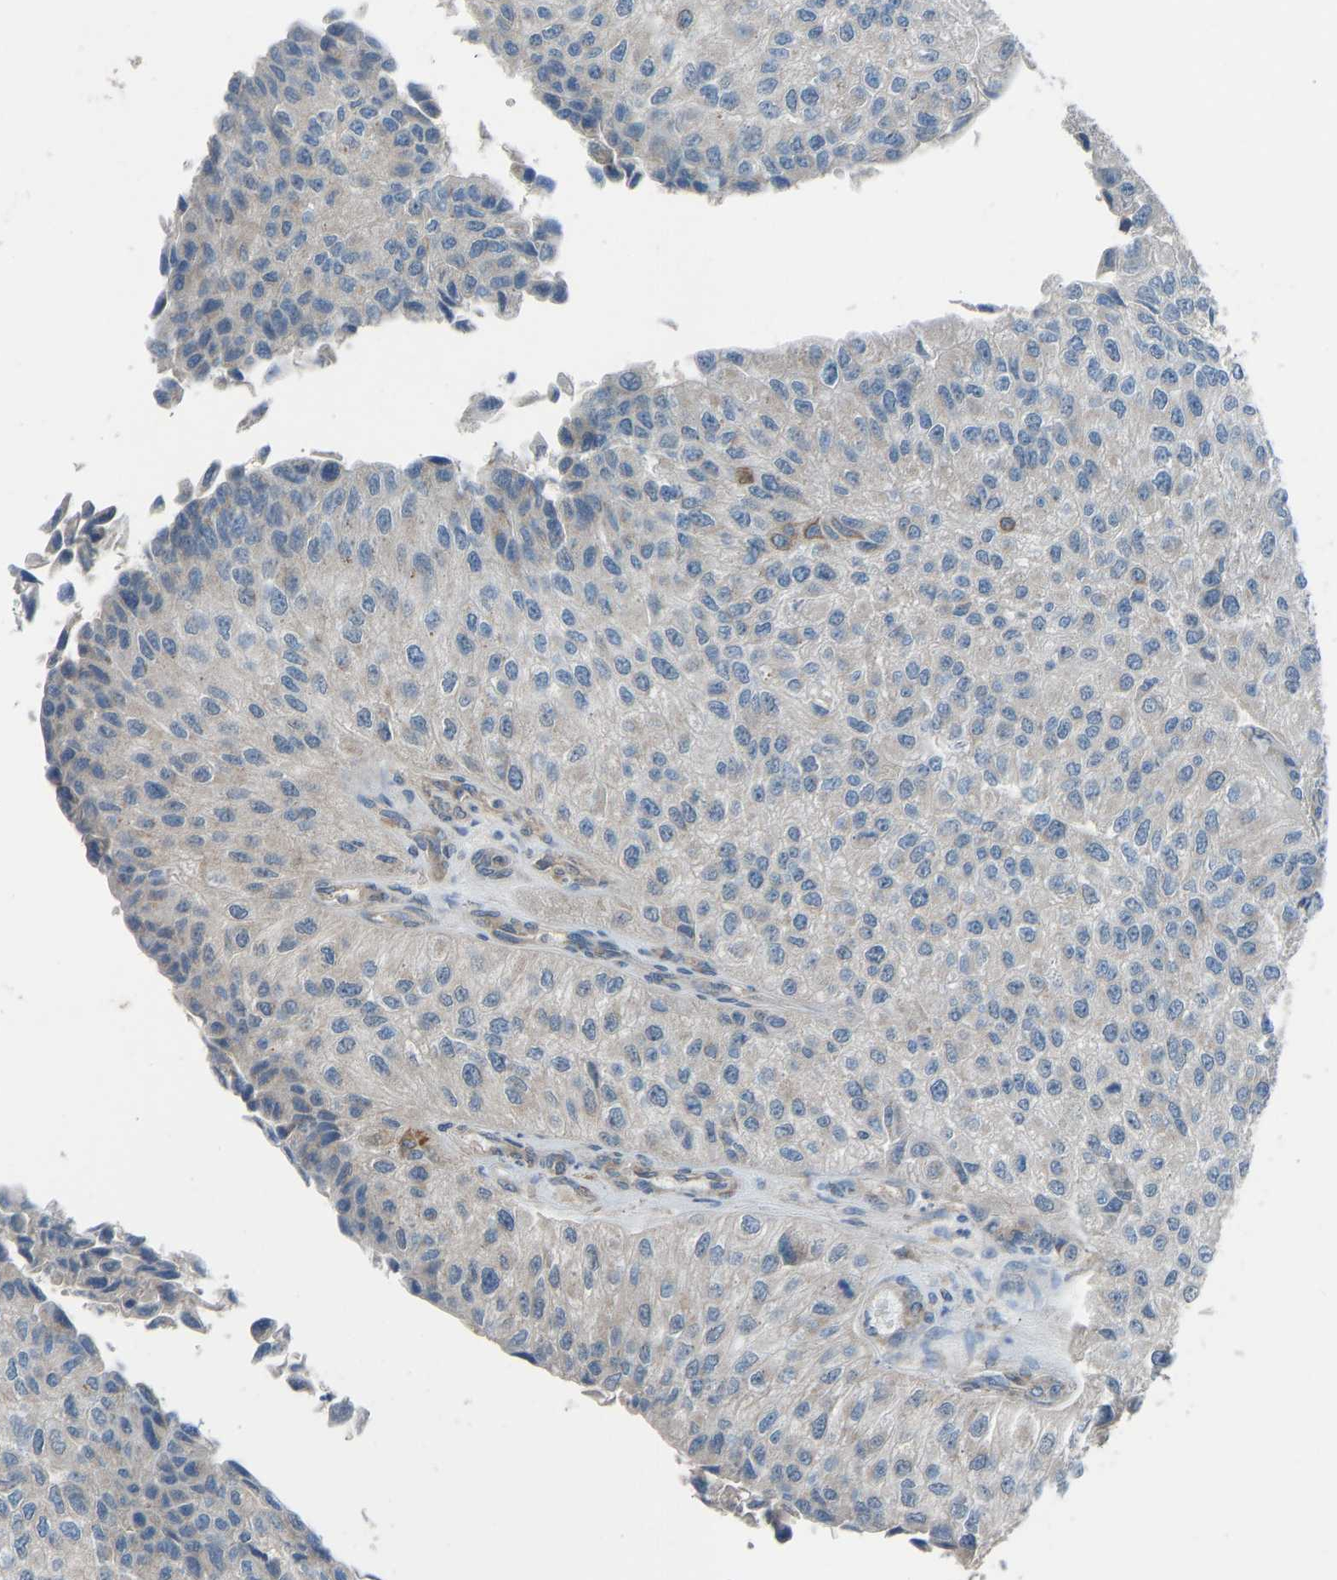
{"staining": {"intensity": "negative", "quantity": "none", "location": "none"}, "tissue": "urothelial cancer", "cell_type": "Tumor cells", "image_type": "cancer", "snomed": [{"axis": "morphology", "description": "Urothelial carcinoma, High grade"}, {"axis": "topography", "description": "Kidney"}, {"axis": "topography", "description": "Urinary bladder"}], "caption": "Image shows no protein positivity in tumor cells of urothelial cancer tissue. (Stains: DAB (3,3'-diaminobenzidine) immunohistochemistry with hematoxylin counter stain, Microscopy: brightfield microscopy at high magnification).", "gene": "SLC43A1", "patient": {"sex": "male", "age": 77}}